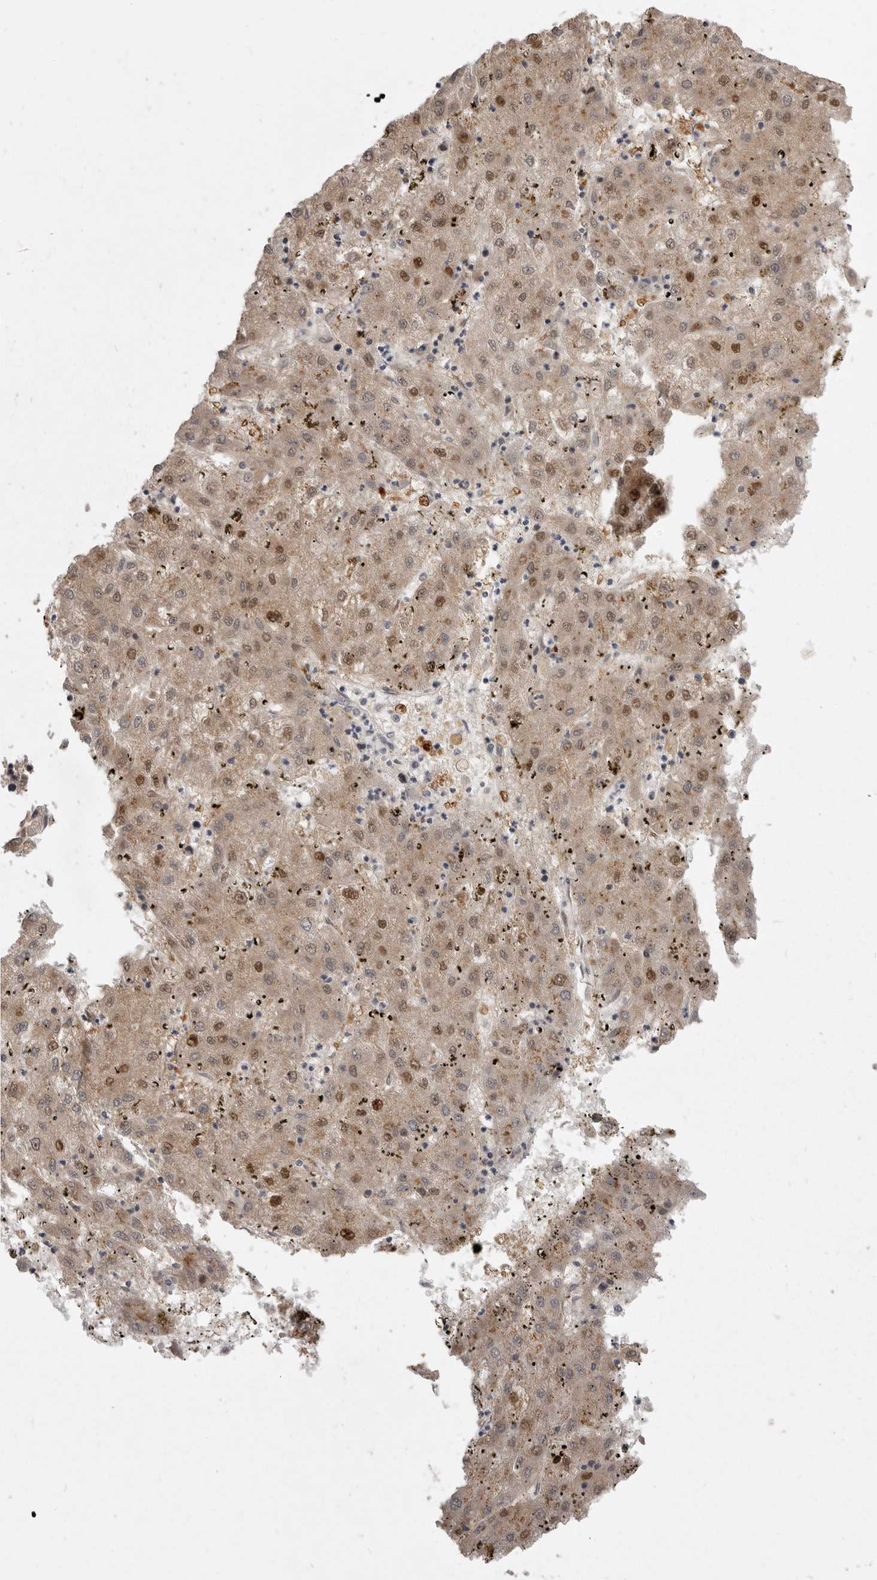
{"staining": {"intensity": "moderate", "quantity": ">75%", "location": "cytoplasmic/membranous,nuclear"}, "tissue": "liver cancer", "cell_type": "Tumor cells", "image_type": "cancer", "snomed": [{"axis": "morphology", "description": "Carcinoma, Hepatocellular, NOS"}, {"axis": "topography", "description": "Liver"}], "caption": "Immunohistochemistry histopathology image of neoplastic tissue: hepatocellular carcinoma (liver) stained using IHC demonstrates medium levels of moderate protein expression localized specifically in the cytoplasmic/membranous and nuclear of tumor cells, appearing as a cytoplasmic/membranous and nuclear brown color.", "gene": "TBC1D8B", "patient": {"sex": "male", "age": 72}}